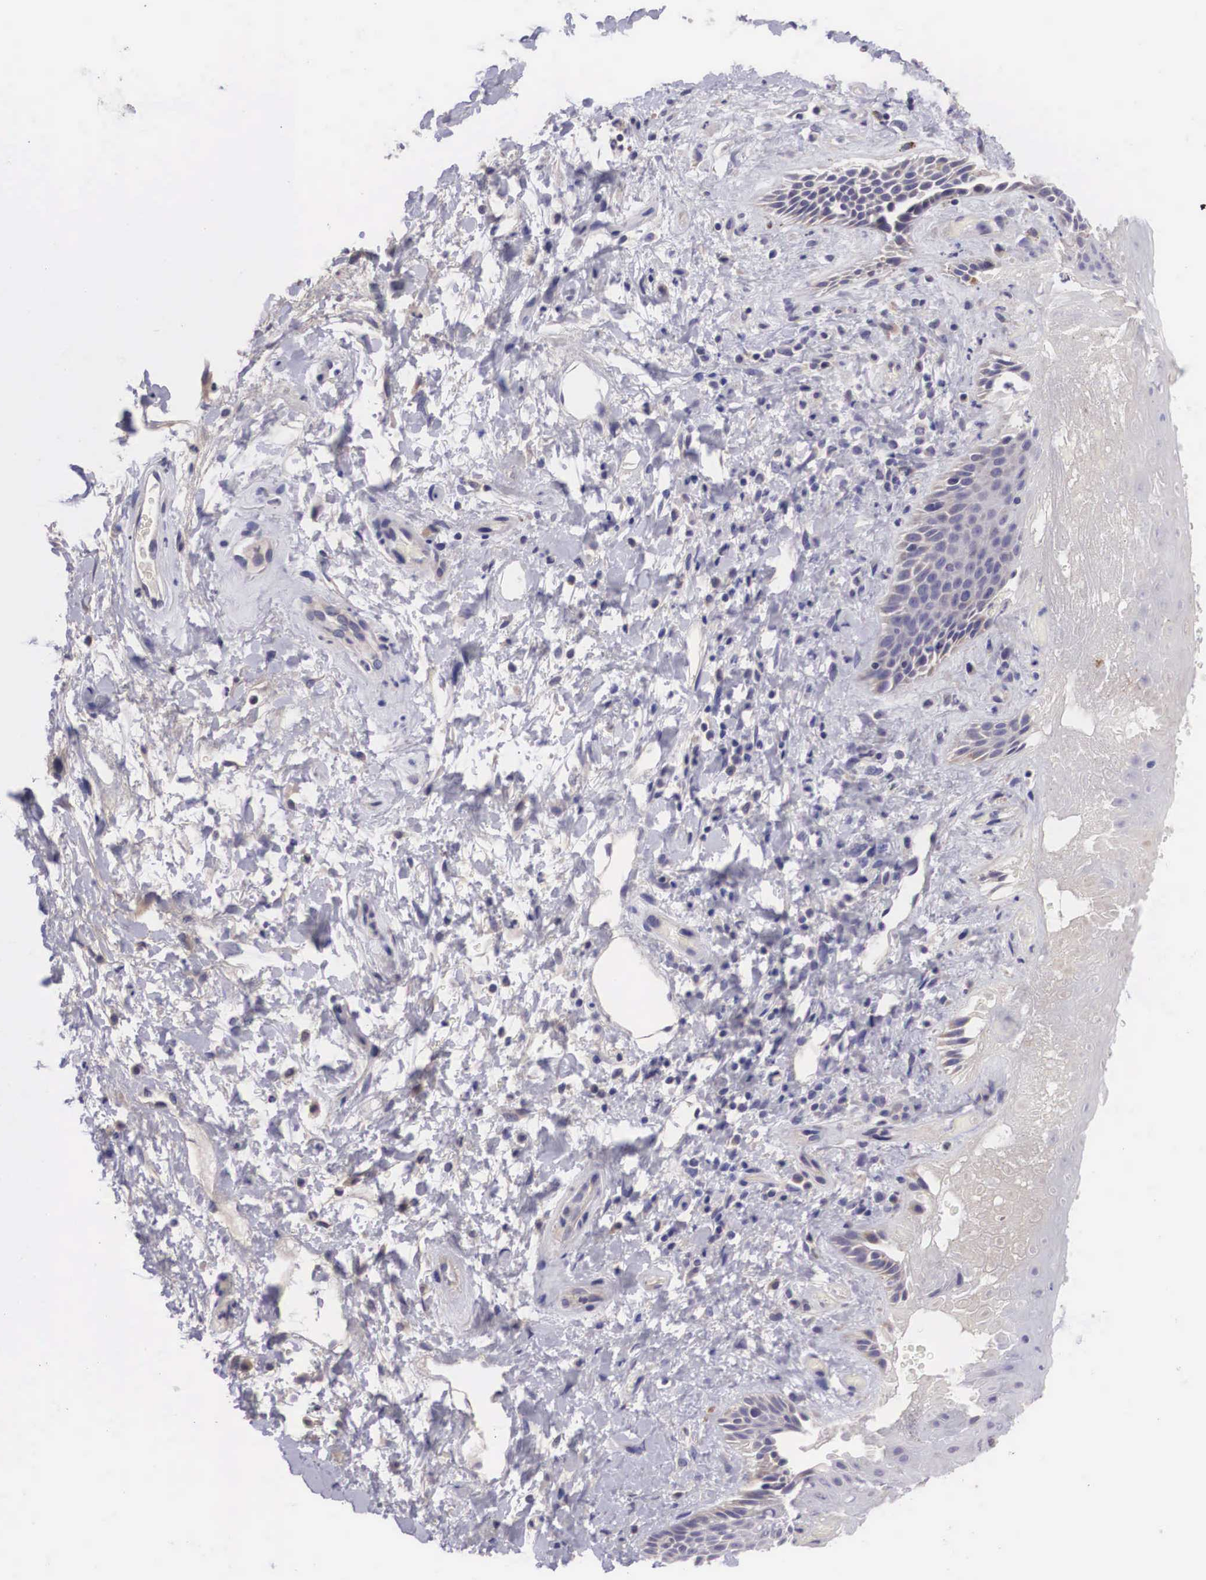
{"staining": {"intensity": "negative", "quantity": "none", "location": "none"}, "tissue": "skin", "cell_type": "Epidermal cells", "image_type": "normal", "snomed": [{"axis": "morphology", "description": "Normal tissue, NOS"}, {"axis": "topography", "description": "Anal"}], "caption": "This image is of normal skin stained with IHC to label a protein in brown with the nuclei are counter-stained blue. There is no staining in epidermal cells. The staining was performed using DAB to visualize the protein expression in brown, while the nuclei were stained in blue with hematoxylin (Magnification: 20x).", "gene": "ARG2", "patient": {"sex": "male", "age": 78}}